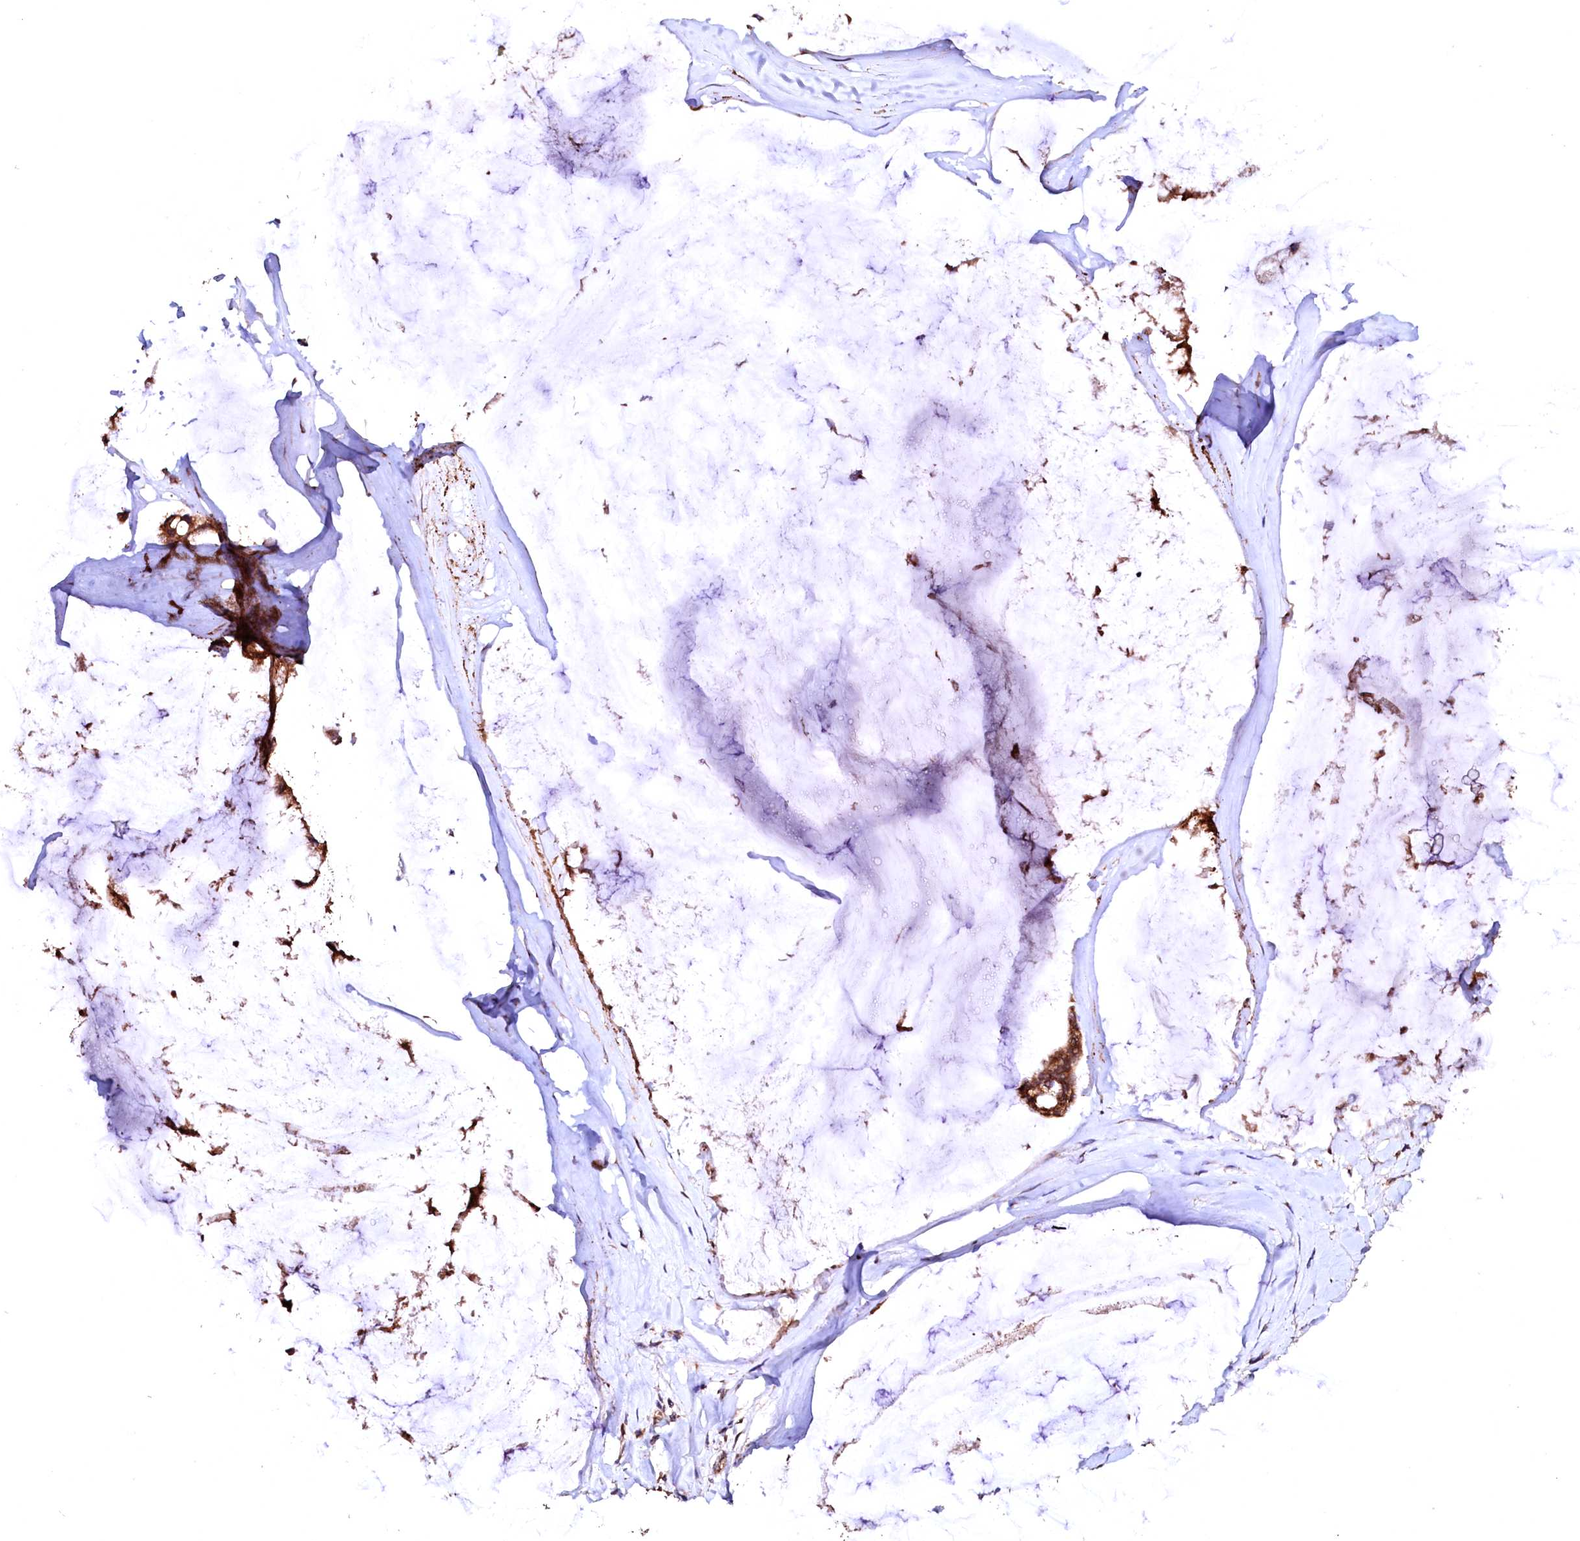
{"staining": {"intensity": "strong", "quantity": ">75%", "location": "cytoplasmic/membranous"}, "tissue": "ovarian cancer", "cell_type": "Tumor cells", "image_type": "cancer", "snomed": [{"axis": "morphology", "description": "Cystadenocarcinoma, mucinous, NOS"}, {"axis": "topography", "description": "Ovary"}], "caption": "Brown immunohistochemical staining in ovarian cancer reveals strong cytoplasmic/membranous positivity in approximately >75% of tumor cells.", "gene": "ST3GAL1", "patient": {"sex": "female", "age": 39}}